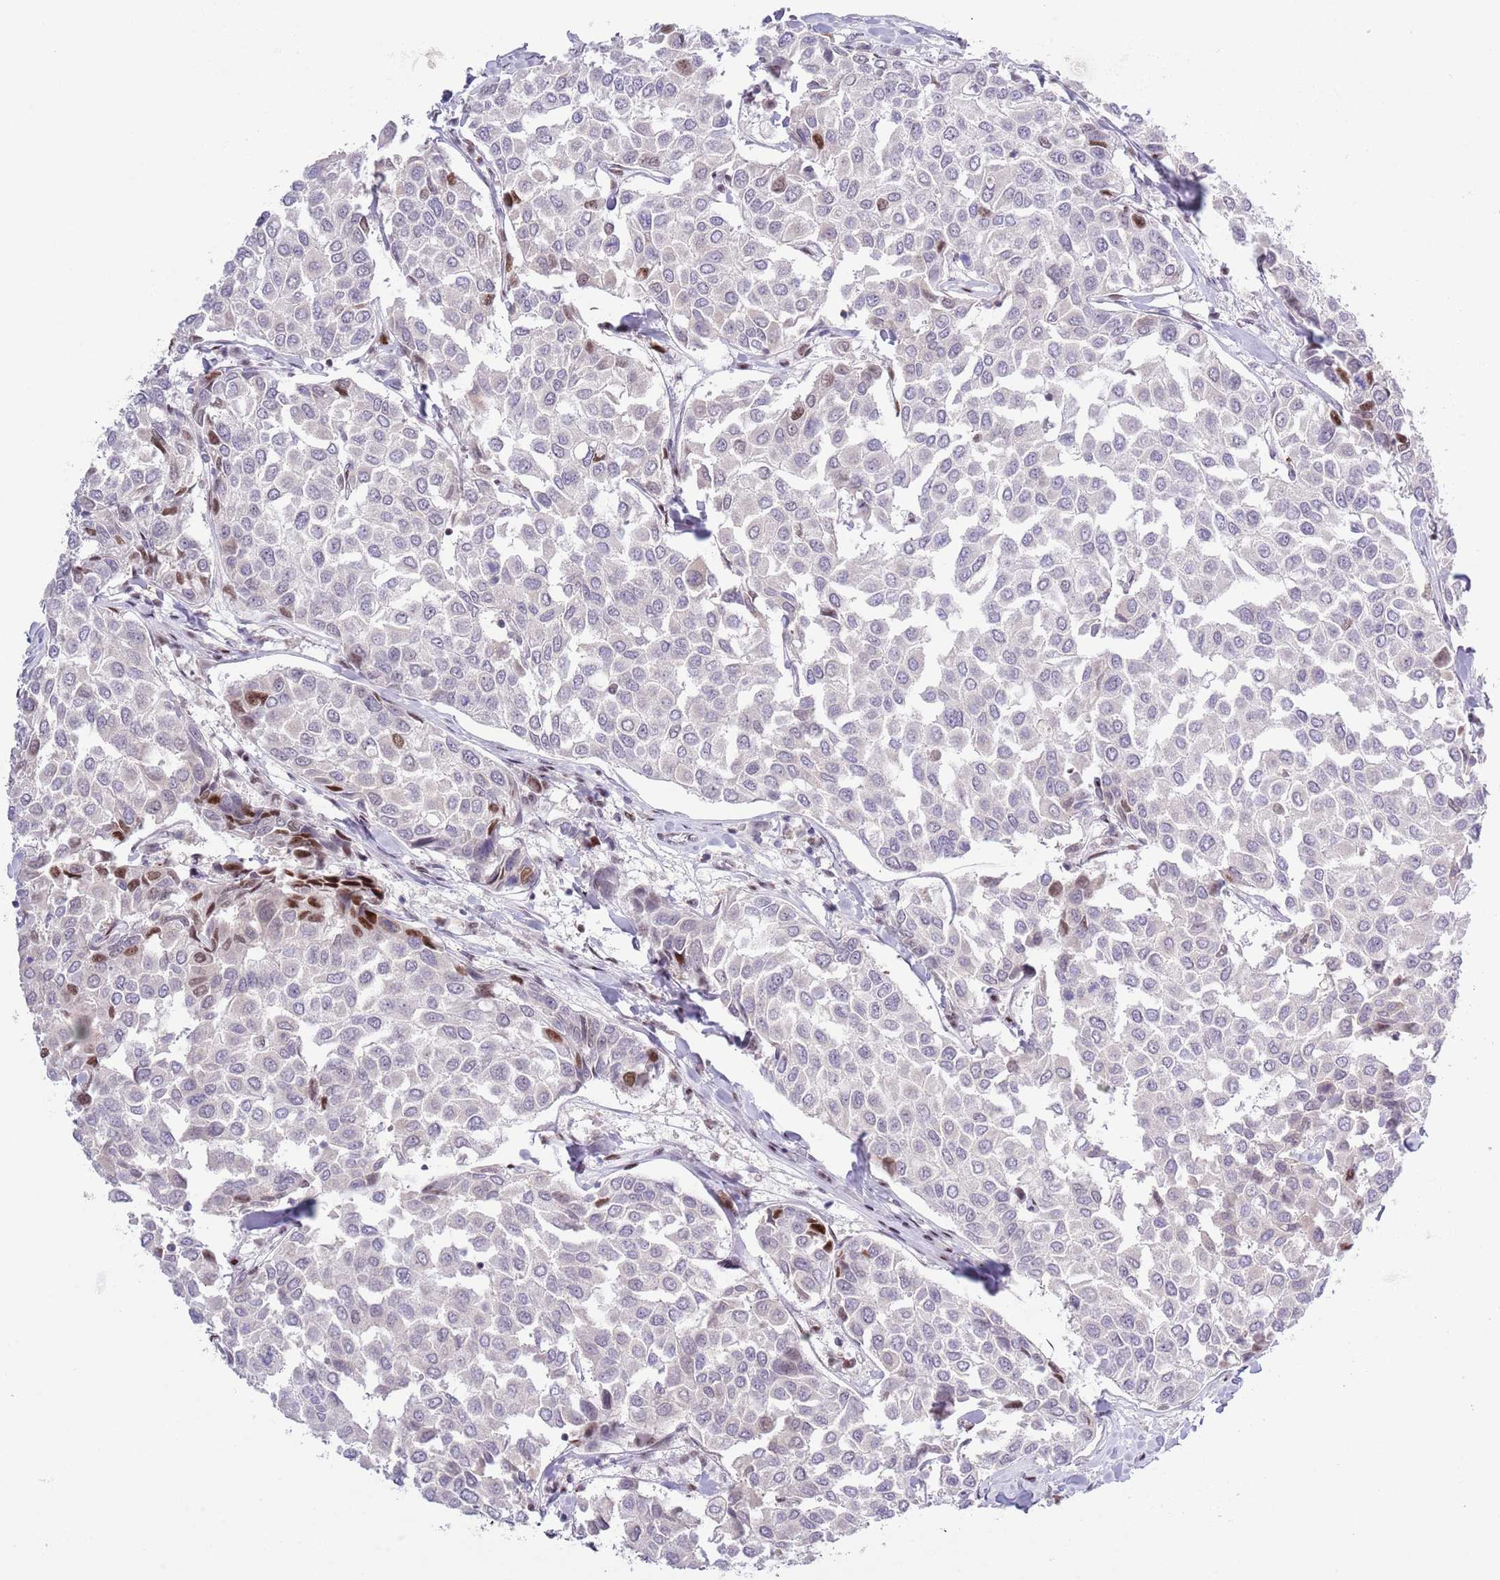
{"staining": {"intensity": "moderate", "quantity": "<25%", "location": "nuclear"}, "tissue": "breast cancer", "cell_type": "Tumor cells", "image_type": "cancer", "snomed": [{"axis": "morphology", "description": "Duct carcinoma"}, {"axis": "topography", "description": "Breast"}], "caption": "Immunohistochemistry staining of breast cancer, which demonstrates low levels of moderate nuclear positivity in approximately <25% of tumor cells indicating moderate nuclear protein expression. The staining was performed using DAB (brown) for protein detection and nuclei were counterstained in hematoxylin (blue).", "gene": "MFSD10", "patient": {"sex": "female", "age": 55}}